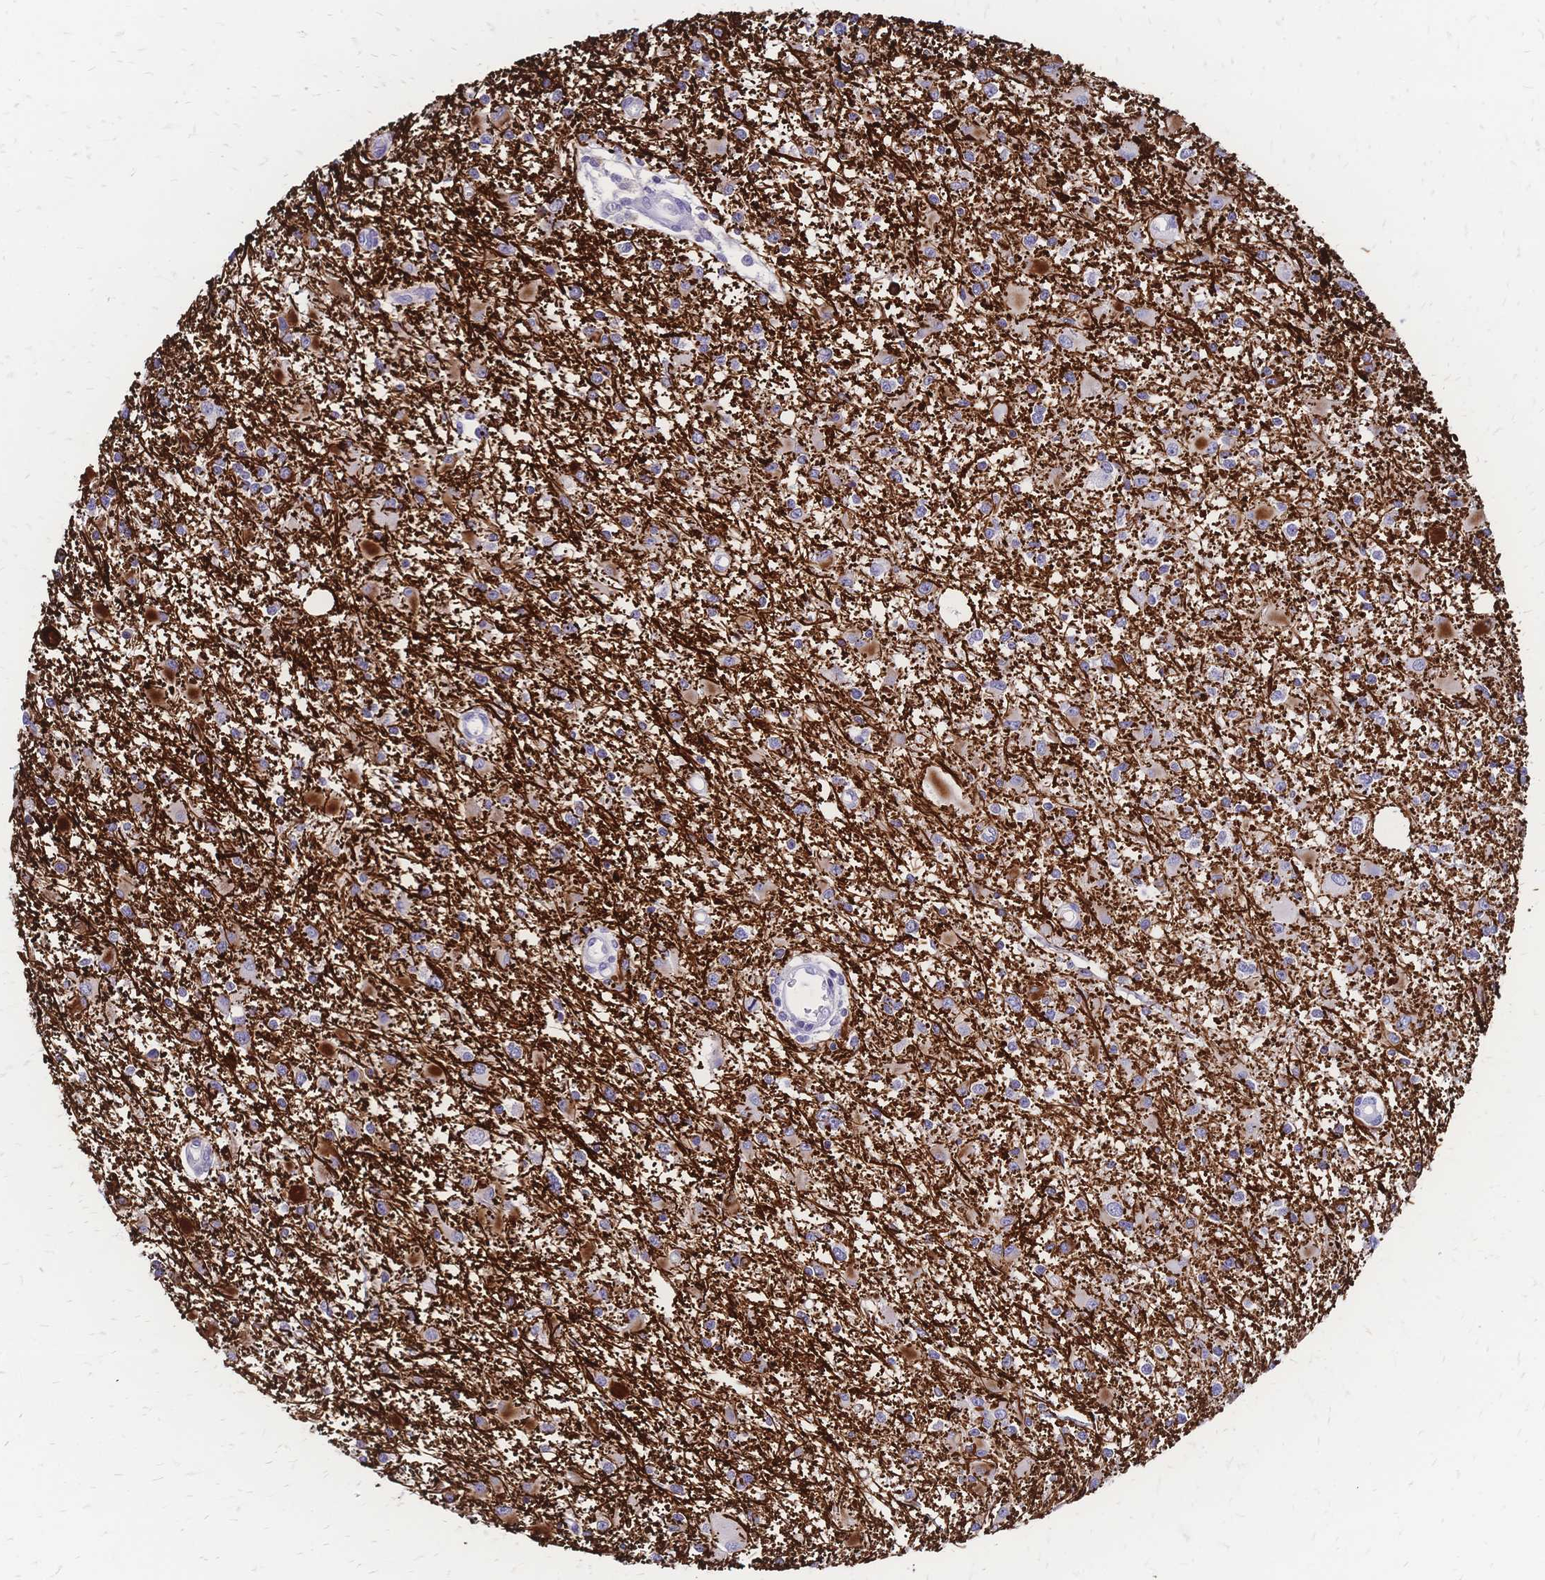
{"staining": {"intensity": "strong", "quantity": "<25%", "location": "cytoplasmic/membranous"}, "tissue": "glioma", "cell_type": "Tumor cells", "image_type": "cancer", "snomed": [{"axis": "morphology", "description": "Glioma, malignant, High grade"}, {"axis": "topography", "description": "Brain"}], "caption": "IHC histopathology image of human malignant high-grade glioma stained for a protein (brown), which shows medium levels of strong cytoplasmic/membranous expression in about <25% of tumor cells.", "gene": "IL2RA", "patient": {"sex": "male", "age": 54}}